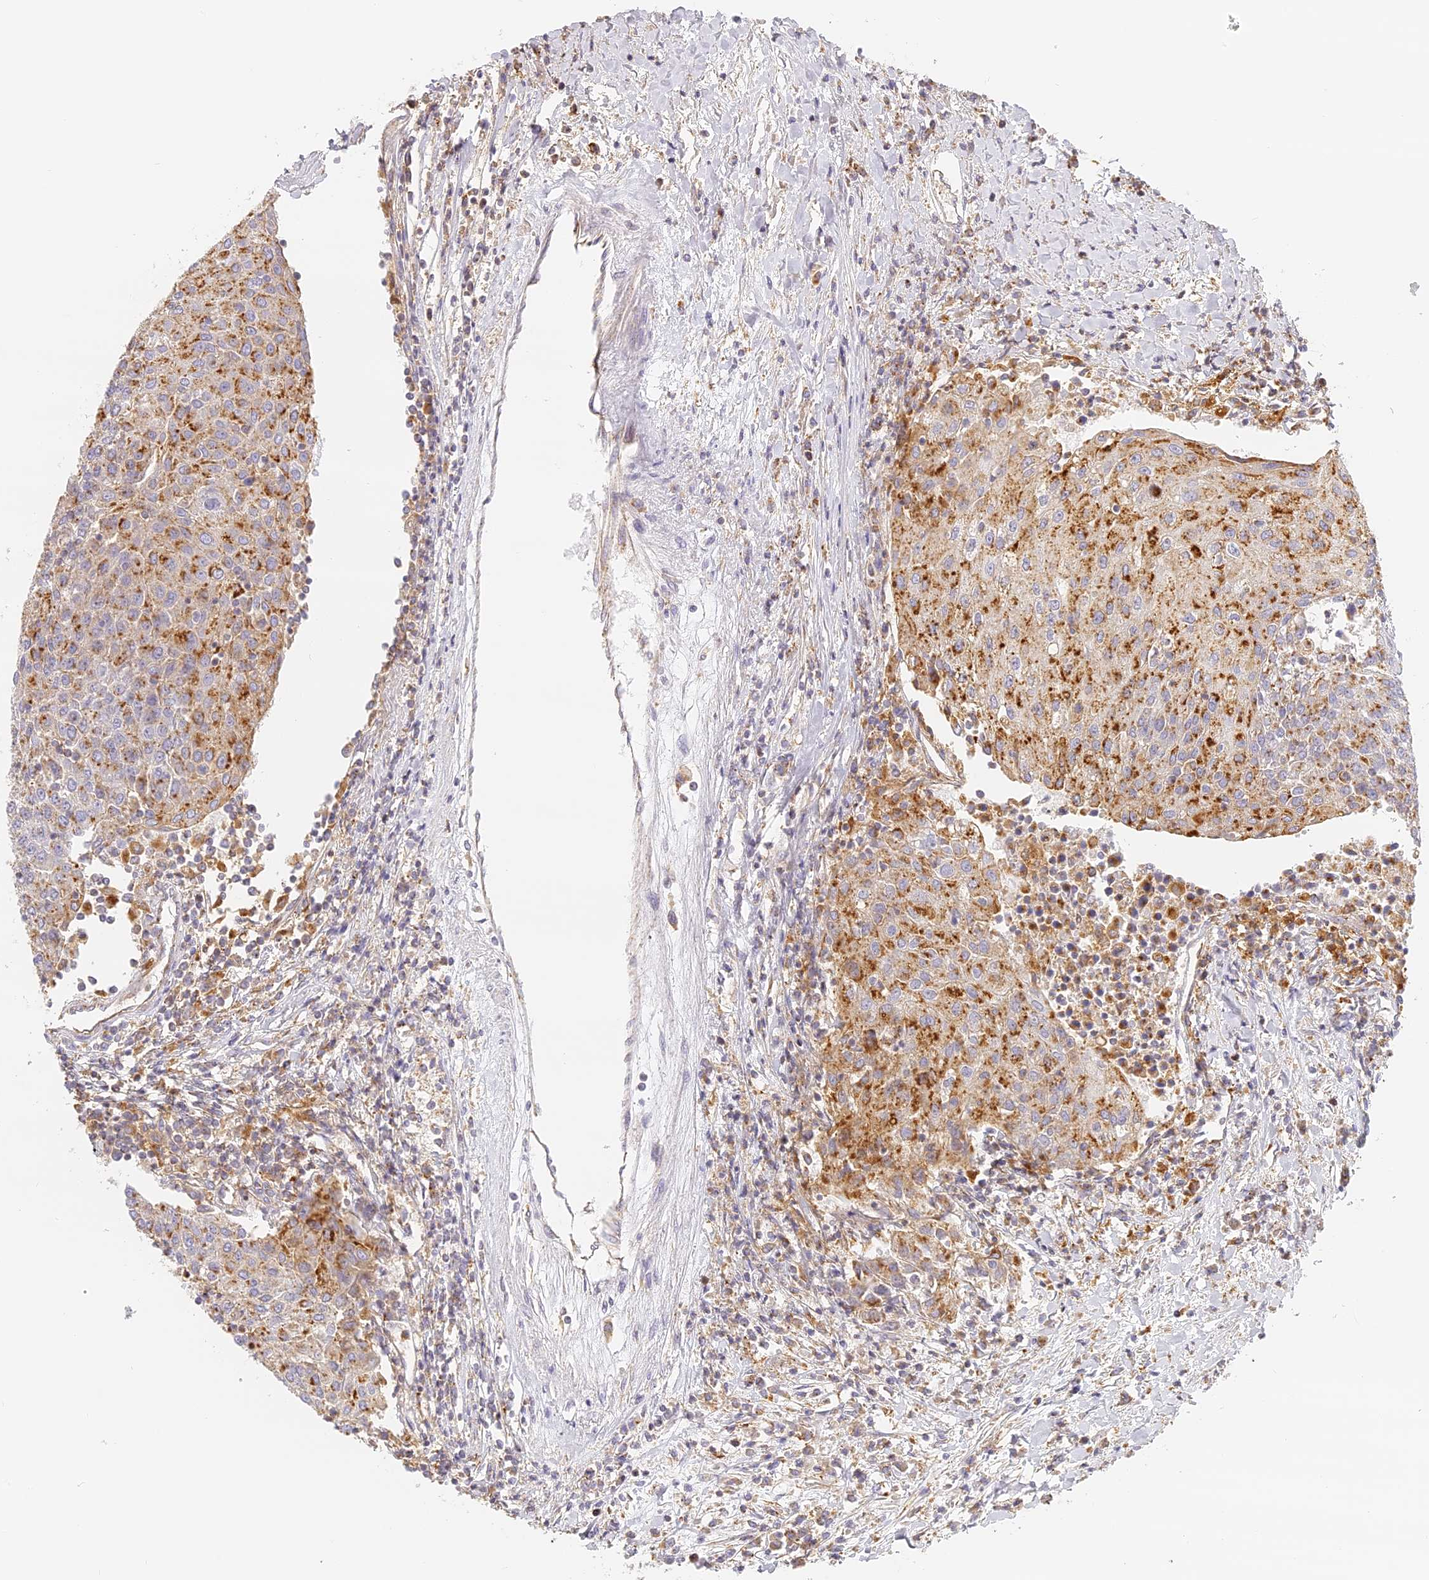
{"staining": {"intensity": "moderate", "quantity": ">75%", "location": "cytoplasmic/membranous"}, "tissue": "urothelial cancer", "cell_type": "Tumor cells", "image_type": "cancer", "snomed": [{"axis": "morphology", "description": "Urothelial carcinoma, High grade"}, {"axis": "topography", "description": "Urinary bladder"}], "caption": "A brown stain labels moderate cytoplasmic/membranous expression of a protein in human urothelial carcinoma (high-grade) tumor cells.", "gene": "LAMP2", "patient": {"sex": "female", "age": 85}}